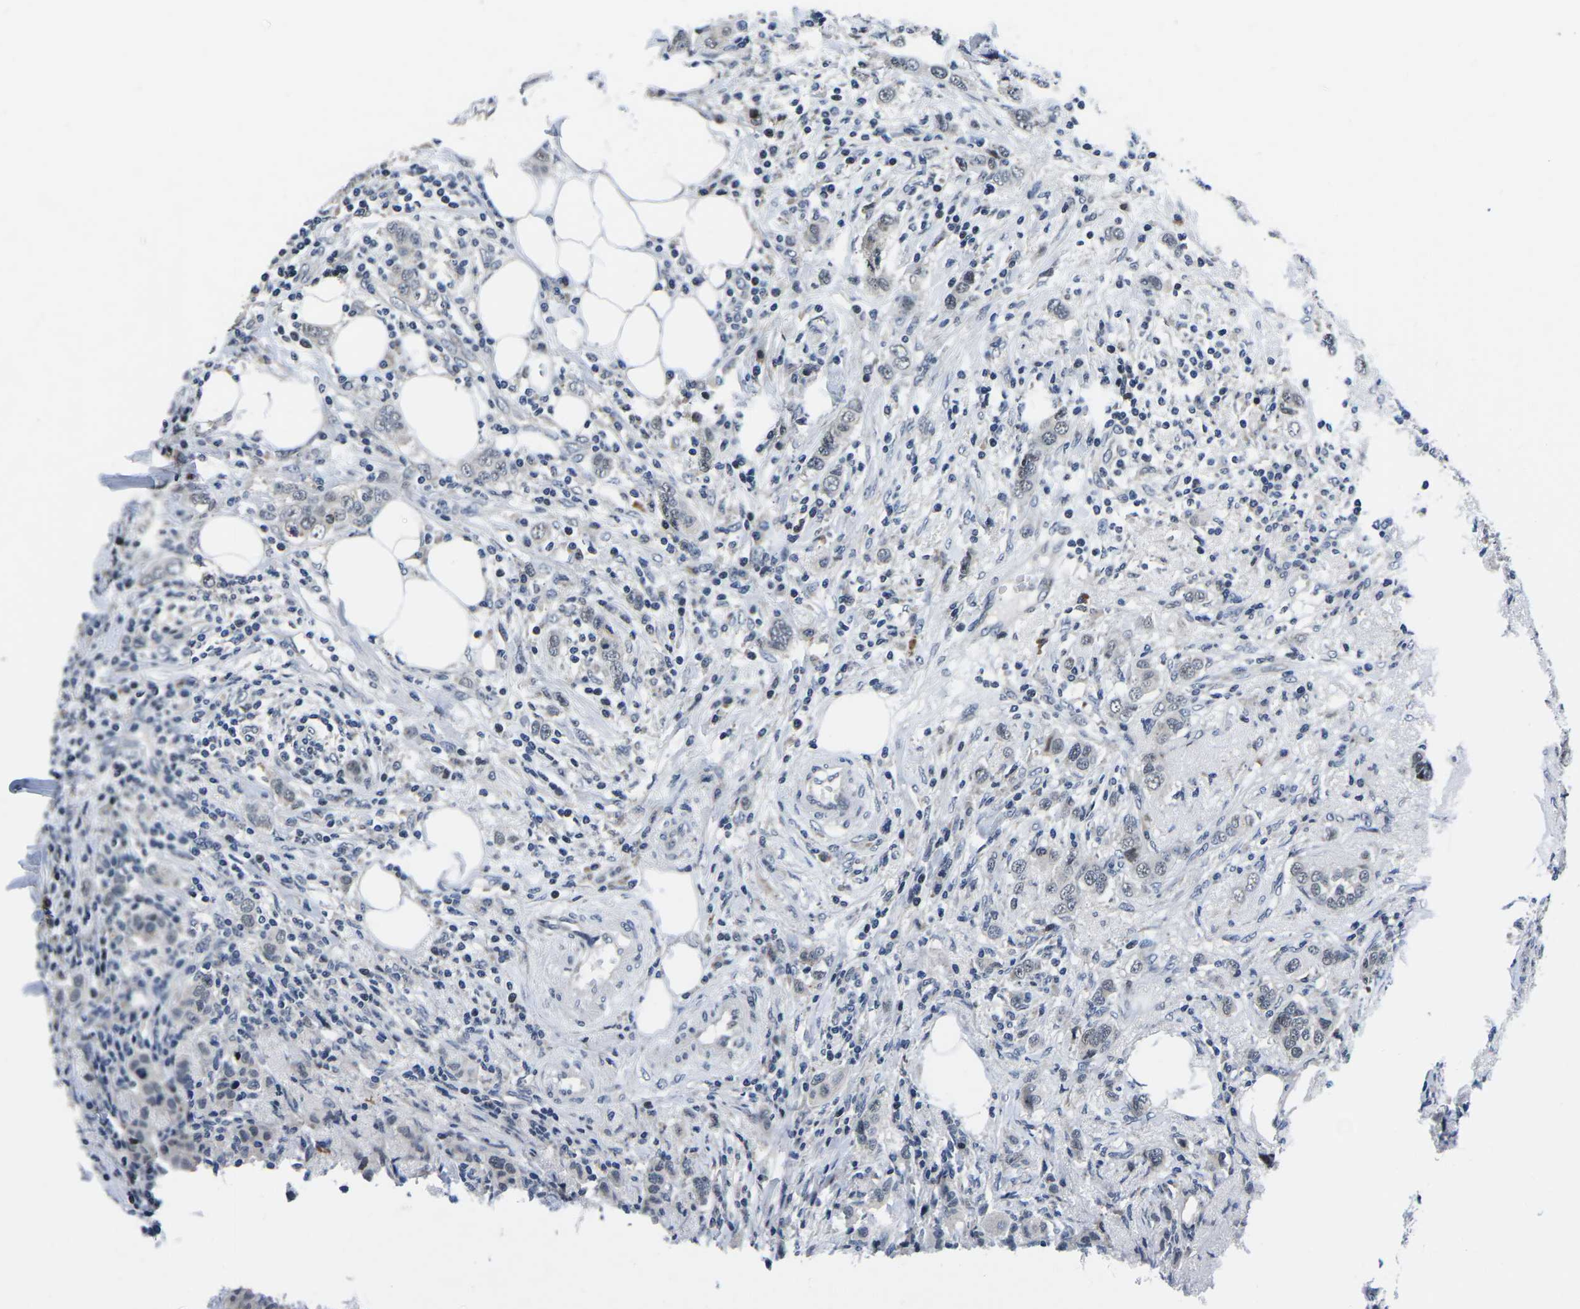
{"staining": {"intensity": "weak", "quantity": "<25%", "location": "nuclear"}, "tissue": "breast cancer", "cell_type": "Tumor cells", "image_type": "cancer", "snomed": [{"axis": "morphology", "description": "Duct carcinoma"}, {"axis": "topography", "description": "Breast"}], "caption": "High magnification brightfield microscopy of breast cancer (intraductal carcinoma) stained with DAB (3,3'-diaminobenzidine) (brown) and counterstained with hematoxylin (blue): tumor cells show no significant expression.", "gene": "CDC73", "patient": {"sex": "female", "age": 50}}